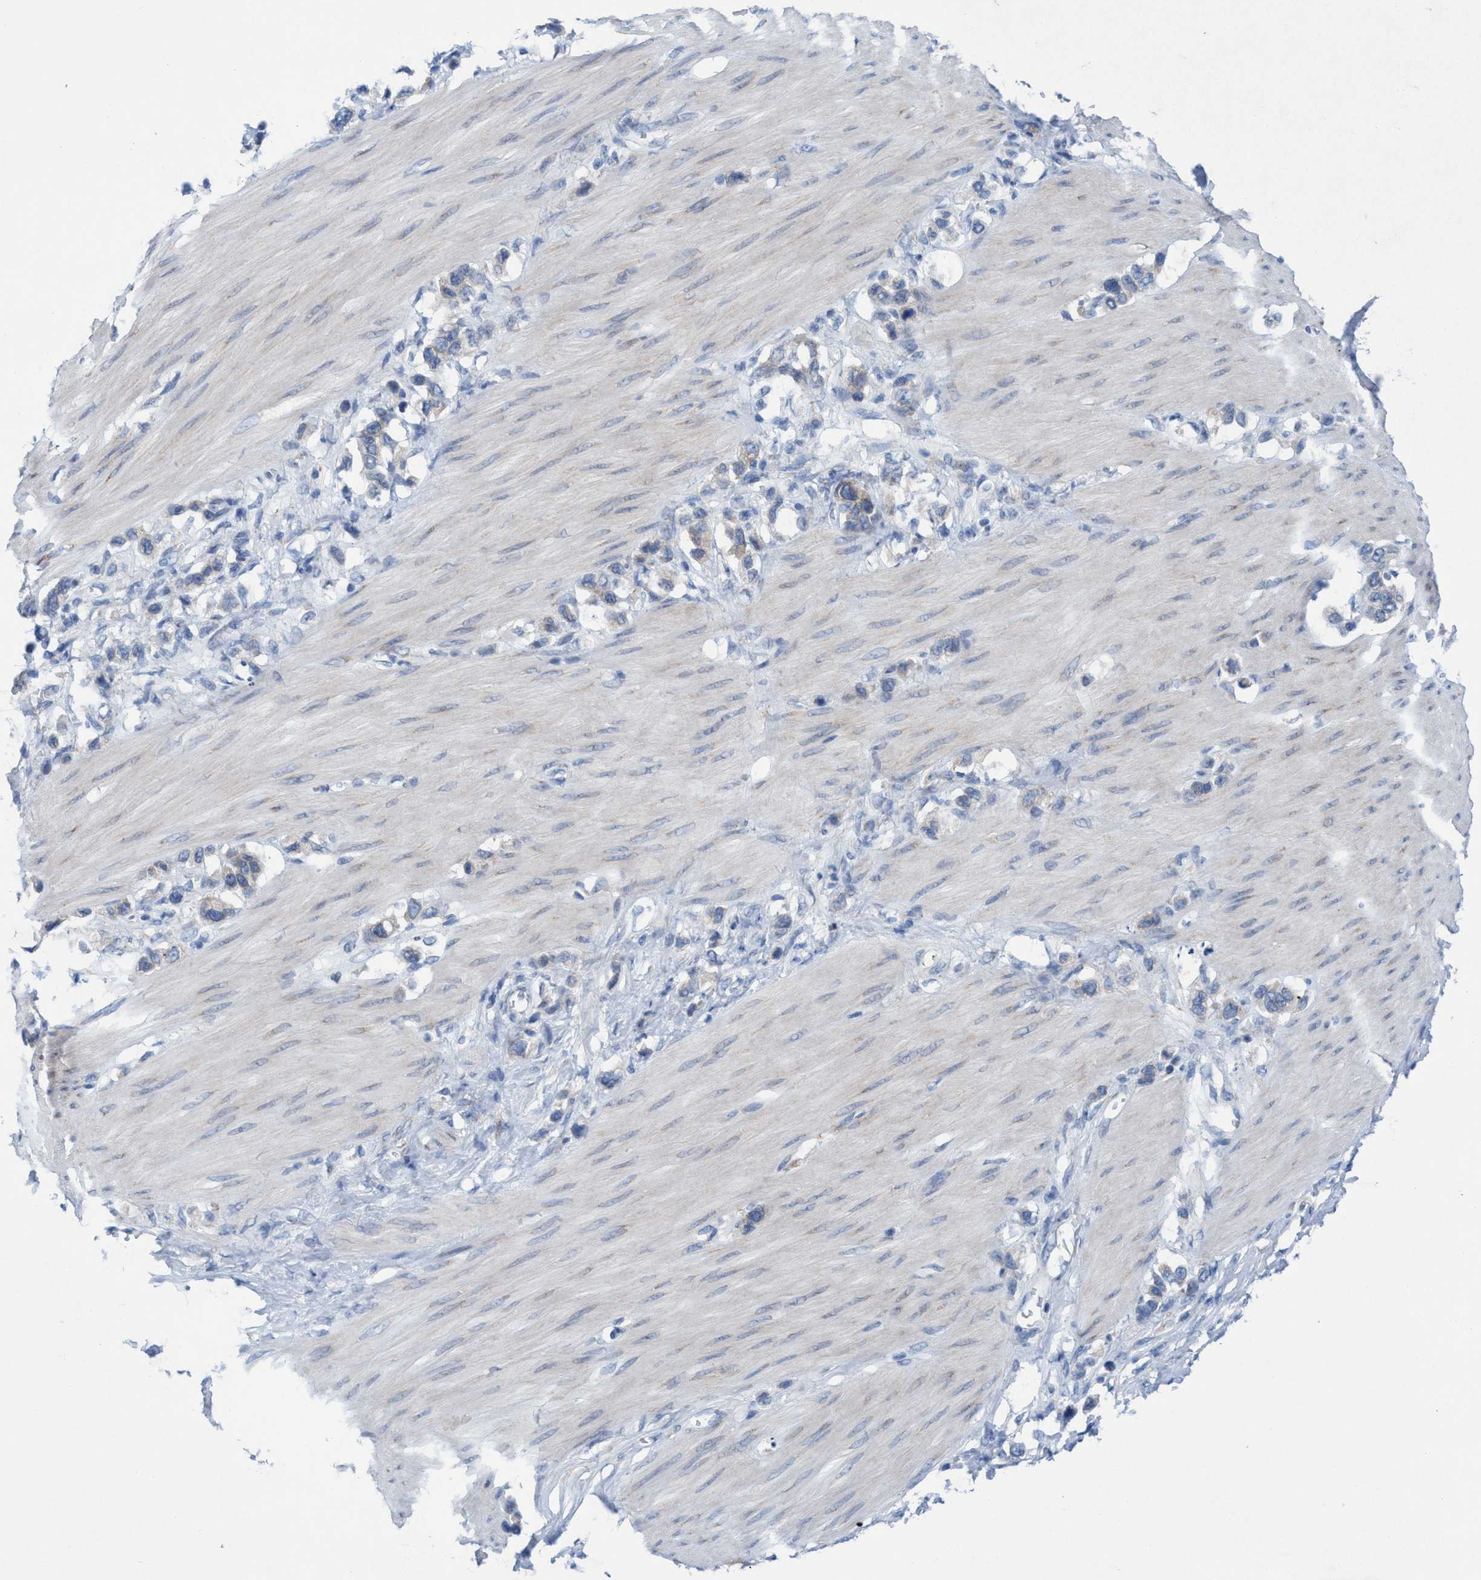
{"staining": {"intensity": "negative", "quantity": "none", "location": "none"}, "tissue": "stomach cancer", "cell_type": "Tumor cells", "image_type": "cancer", "snomed": [{"axis": "morphology", "description": "Adenocarcinoma, NOS"}, {"axis": "topography", "description": "Stomach"}], "caption": "Image shows no protein expression in tumor cells of stomach cancer (adenocarcinoma) tissue.", "gene": "RSAD1", "patient": {"sex": "female", "age": 65}}